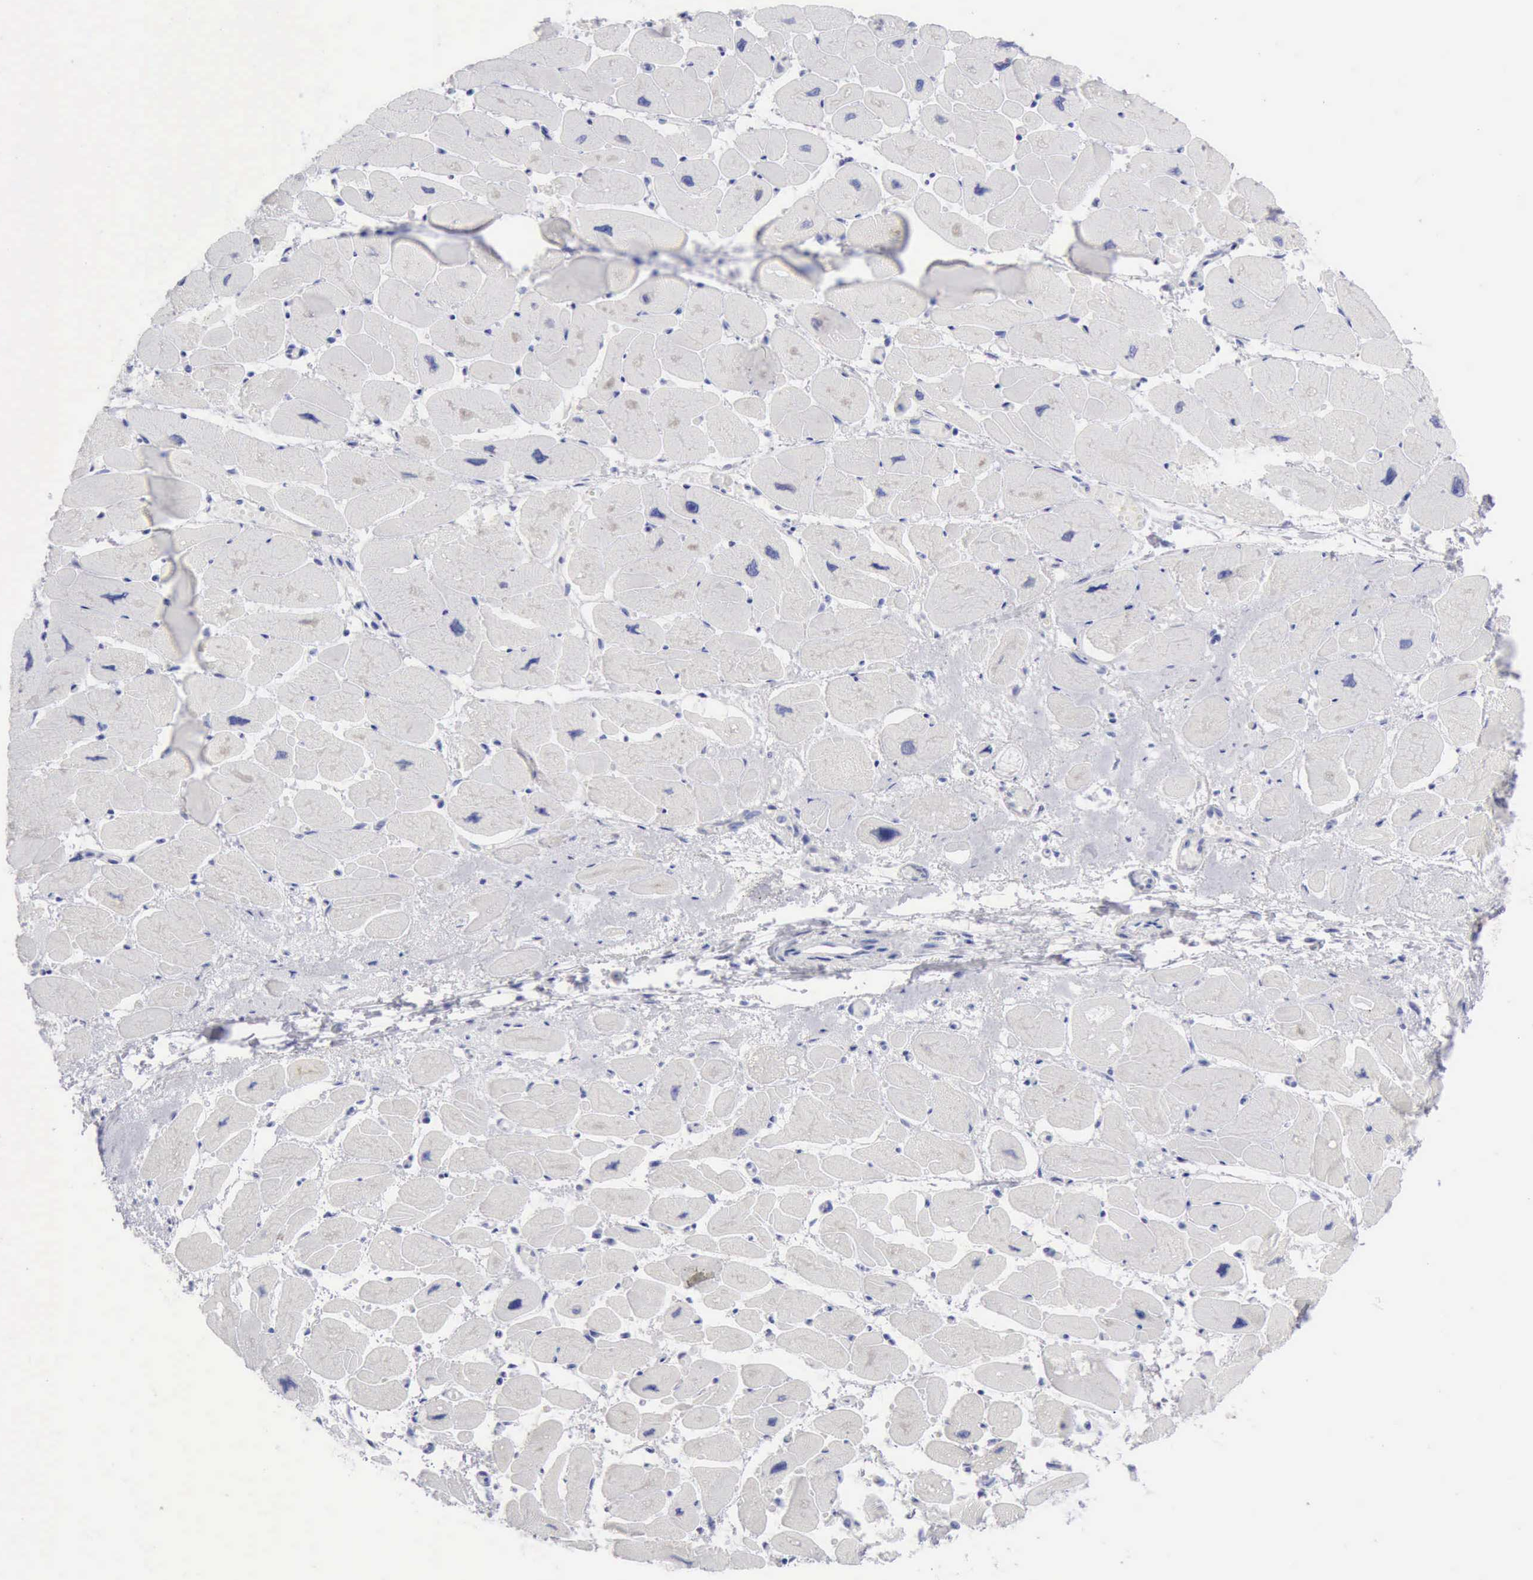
{"staining": {"intensity": "weak", "quantity": "25%-75%", "location": "cytoplasmic/membranous"}, "tissue": "heart muscle", "cell_type": "Cardiomyocytes", "image_type": "normal", "snomed": [{"axis": "morphology", "description": "Normal tissue, NOS"}, {"axis": "topography", "description": "Heart"}], "caption": "A micrograph of heart muscle stained for a protein shows weak cytoplasmic/membranous brown staining in cardiomyocytes.", "gene": "ANGEL1", "patient": {"sex": "female", "age": 54}}